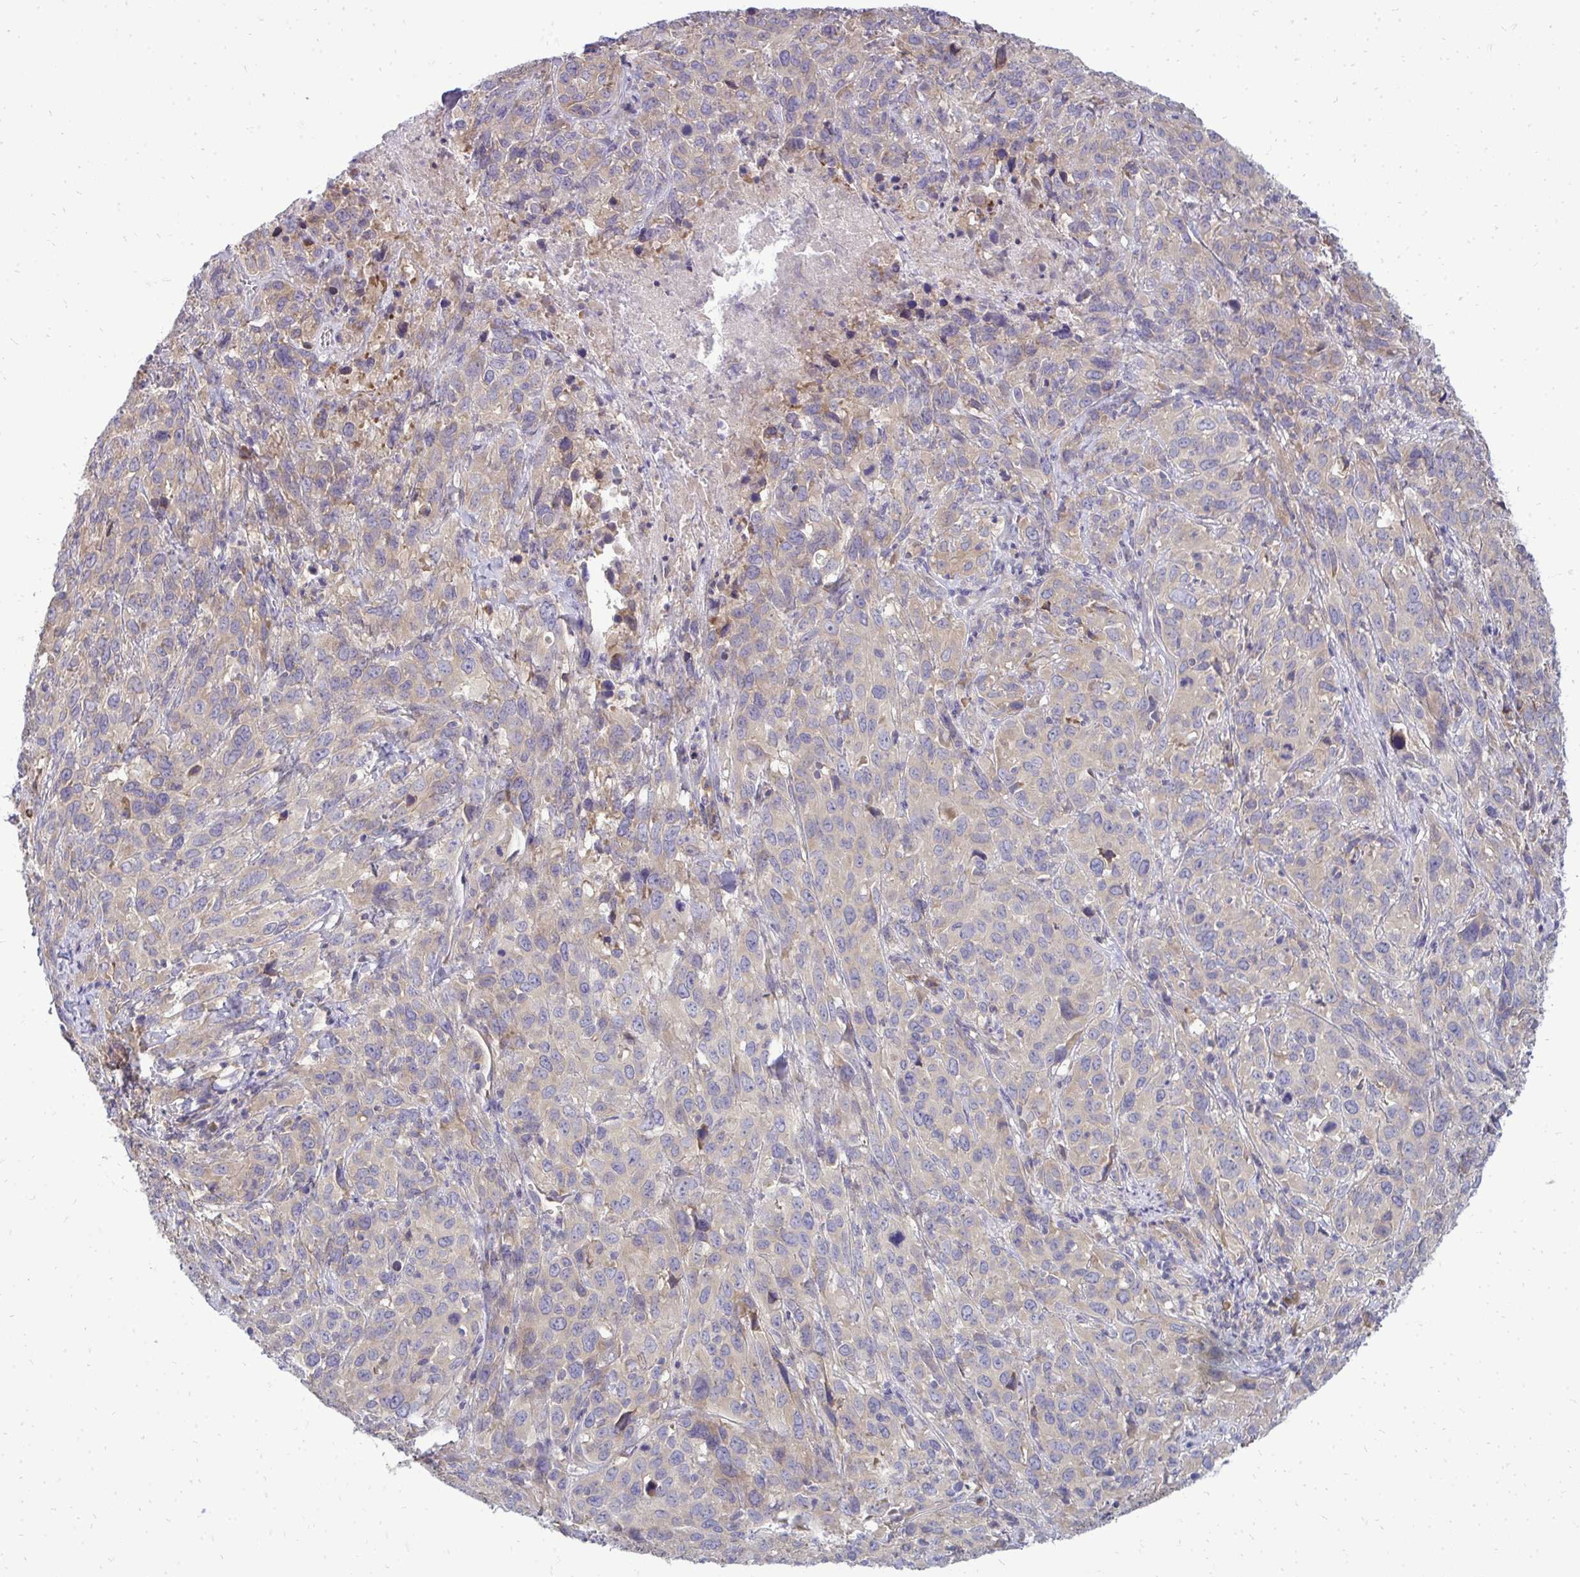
{"staining": {"intensity": "weak", "quantity": "25%-75%", "location": "cytoplasmic/membranous"}, "tissue": "cervical cancer", "cell_type": "Tumor cells", "image_type": "cancer", "snomed": [{"axis": "morphology", "description": "Normal tissue, NOS"}, {"axis": "morphology", "description": "Squamous cell carcinoma, NOS"}, {"axis": "topography", "description": "Cervix"}], "caption": "Immunohistochemical staining of squamous cell carcinoma (cervical) shows weak cytoplasmic/membranous protein staining in approximately 25%-75% of tumor cells. Using DAB (brown) and hematoxylin (blue) stains, captured at high magnification using brightfield microscopy.", "gene": "RPLP2", "patient": {"sex": "female", "age": 51}}